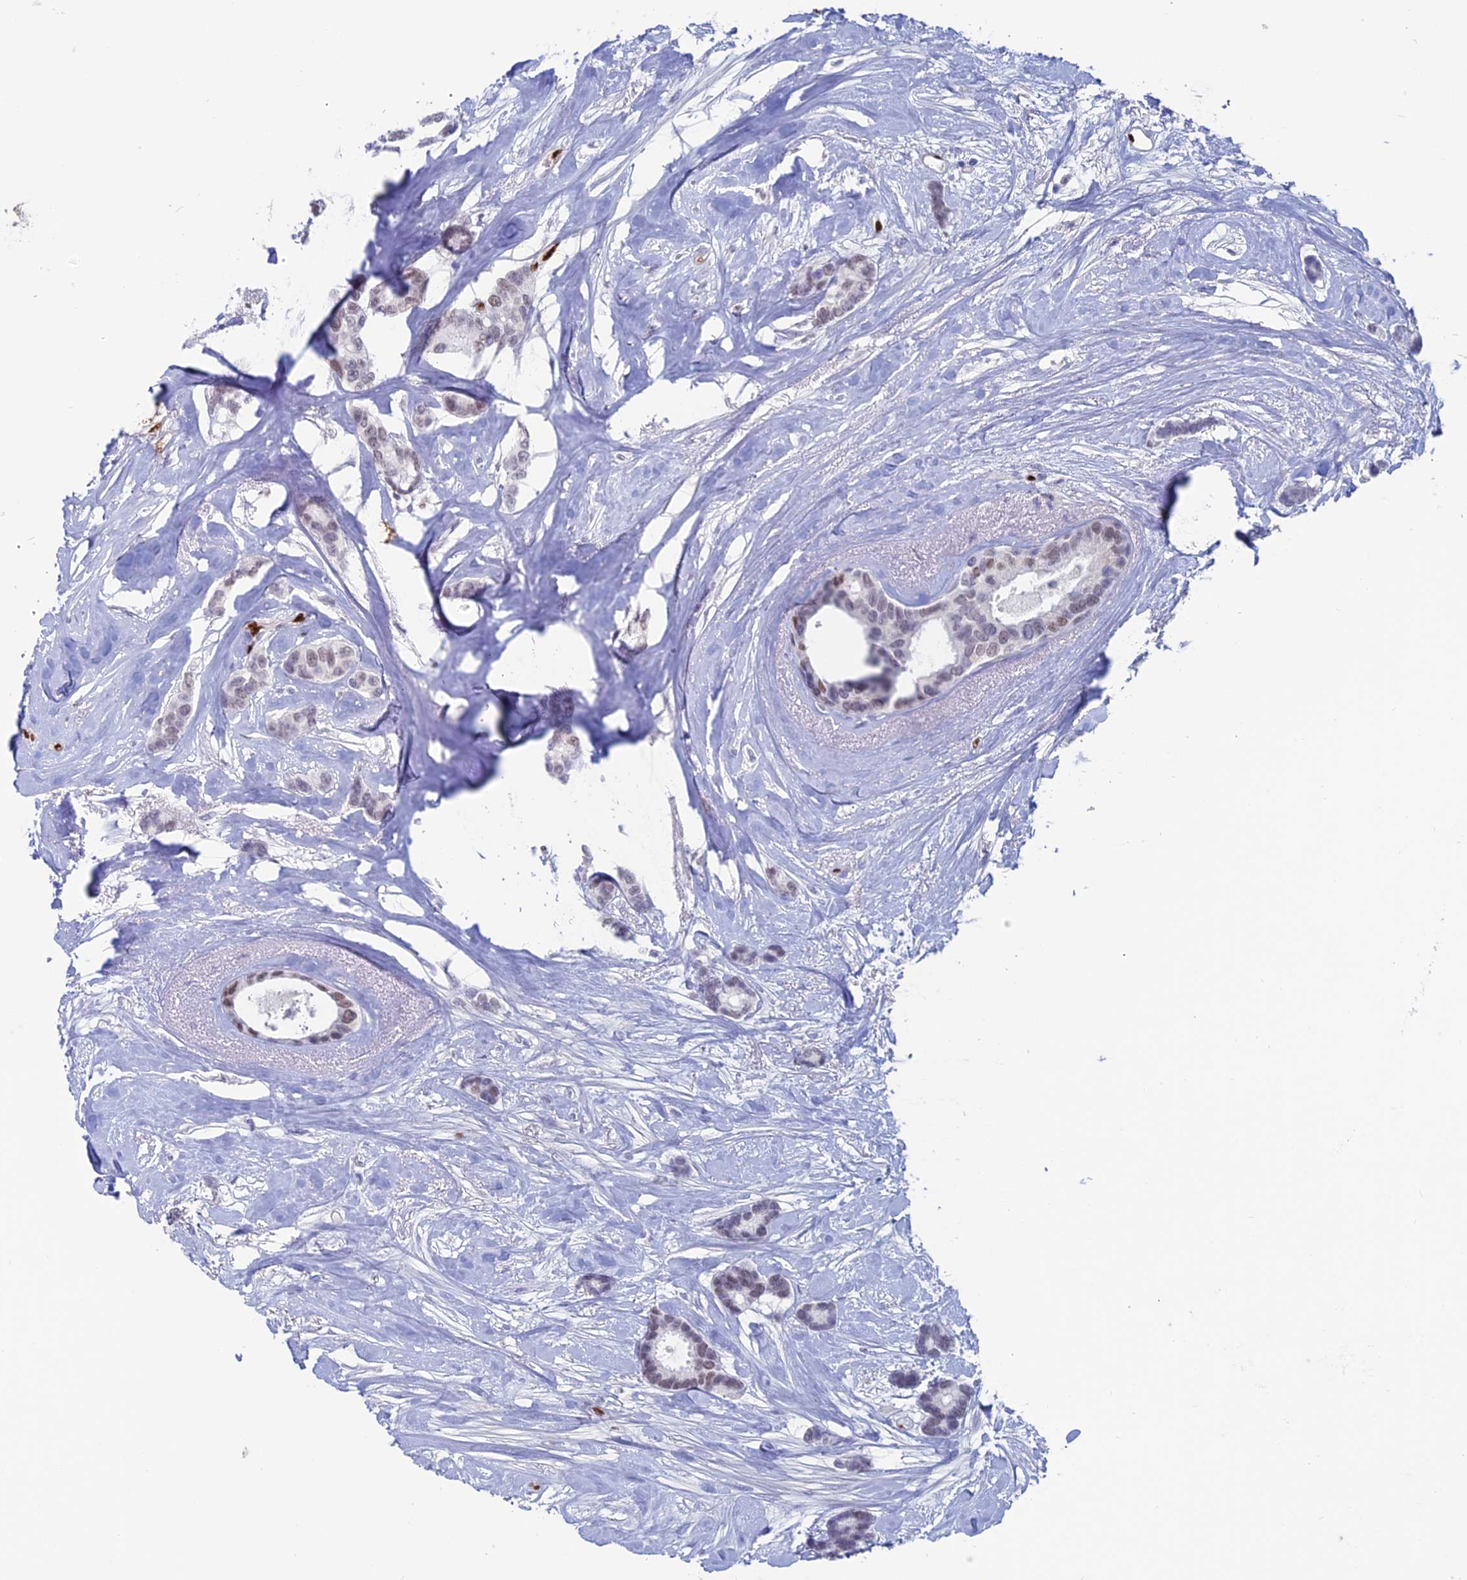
{"staining": {"intensity": "moderate", "quantity": "25%-75%", "location": "nuclear"}, "tissue": "breast cancer", "cell_type": "Tumor cells", "image_type": "cancer", "snomed": [{"axis": "morphology", "description": "Duct carcinoma"}, {"axis": "topography", "description": "Breast"}], "caption": "Moderate nuclear positivity for a protein is identified in approximately 25%-75% of tumor cells of breast infiltrating ductal carcinoma using immunohistochemistry (IHC).", "gene": "NOL4L", "patient": {"sex": "female", "age": 87}}